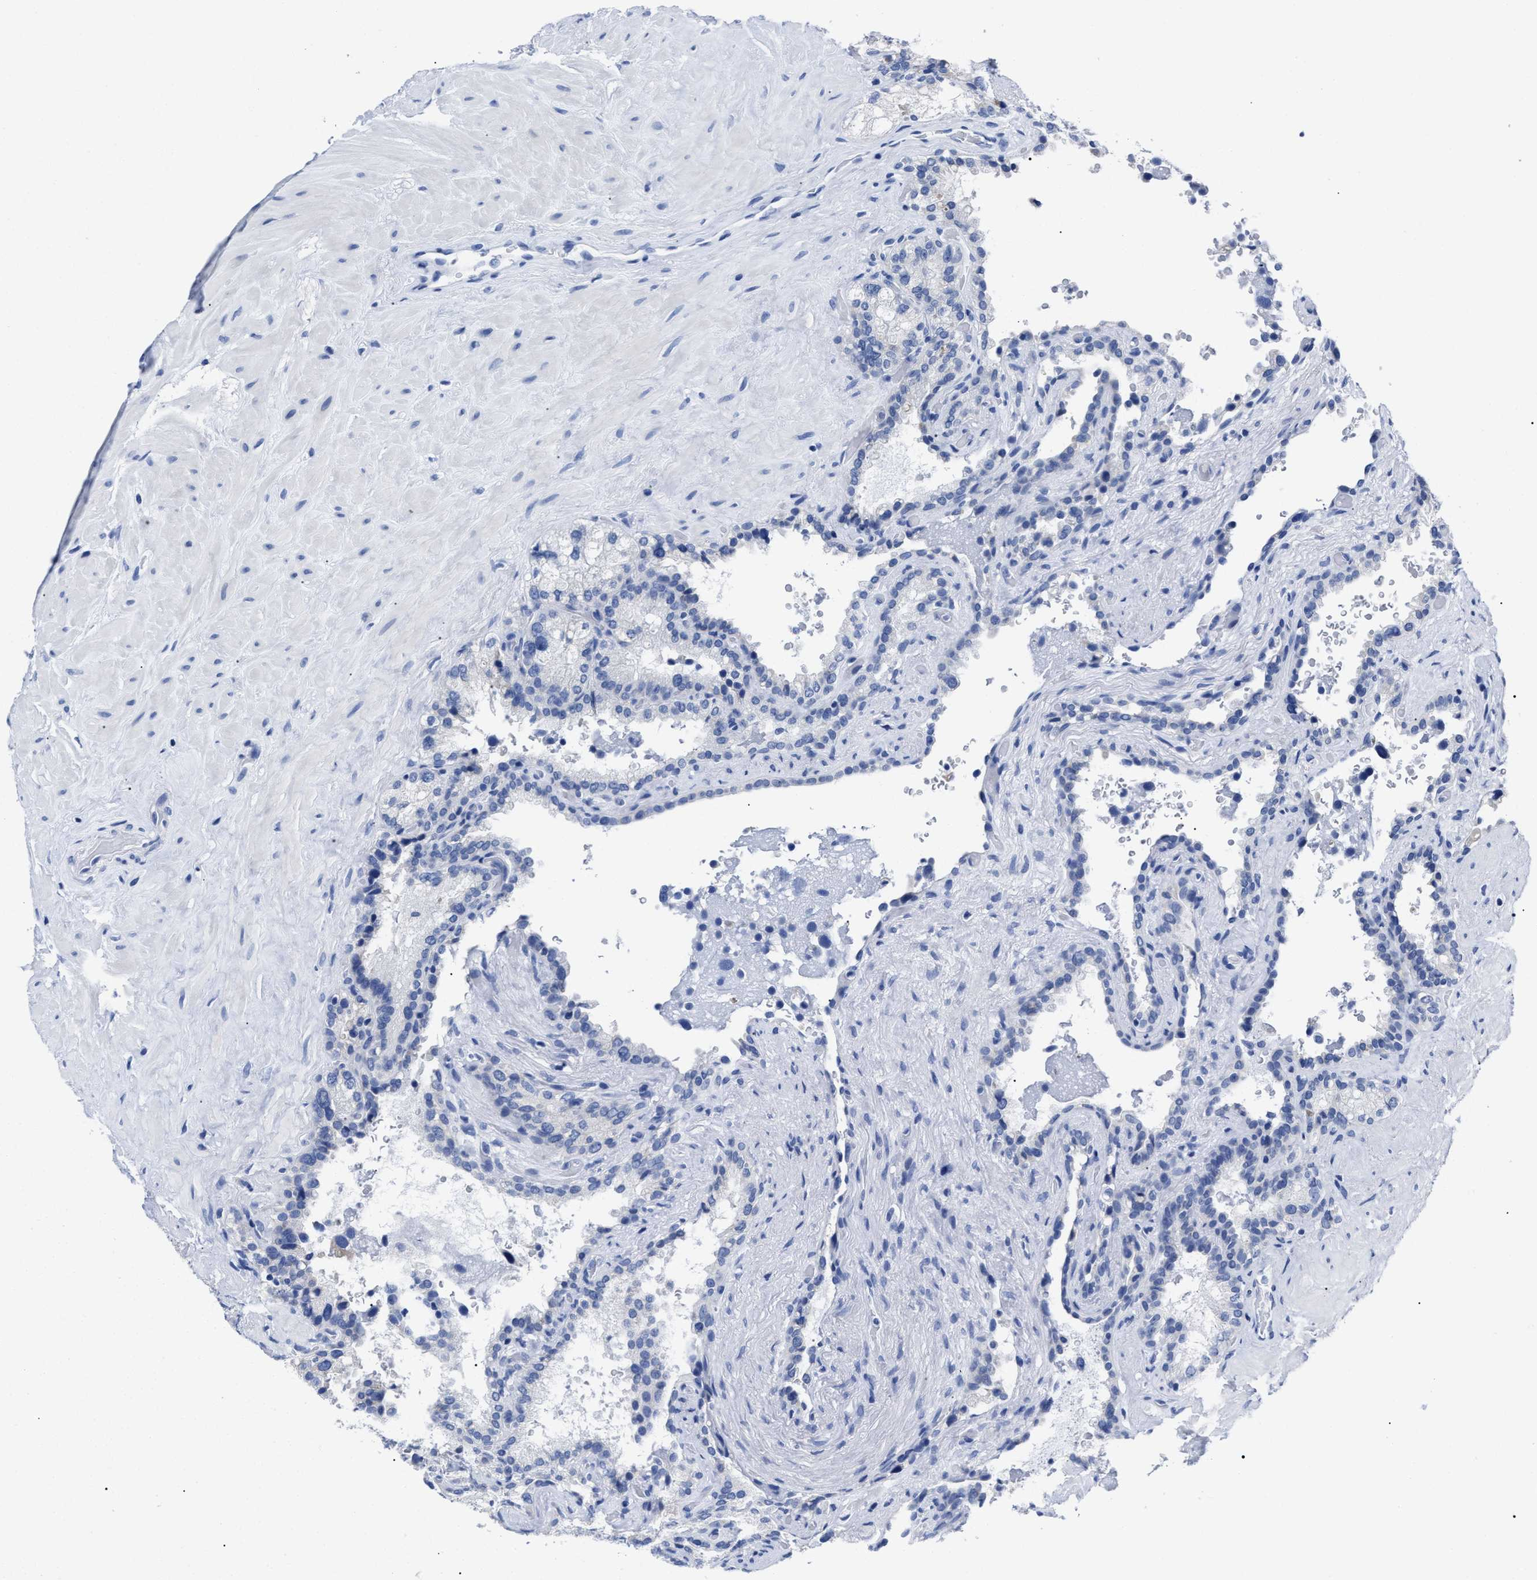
{"staining": {"intensity": "negative", "quantity": "none", "location": "none"}, "tissue": "seminal vesicle", "cell_type": "Glandular cells", "image_type": "normal", "snomed": [{"axis": "morphology", "description": "Normal tissue, NOS"}, {"axis": "topography", "description": "Seminal veicle"}], "caption": "Immunohistochemistry (IHC) of normal human seminal vesicle displays no staining in glandular cells.", "gene": "ALPG", "patient": {"sex": "male", "age": 68}}